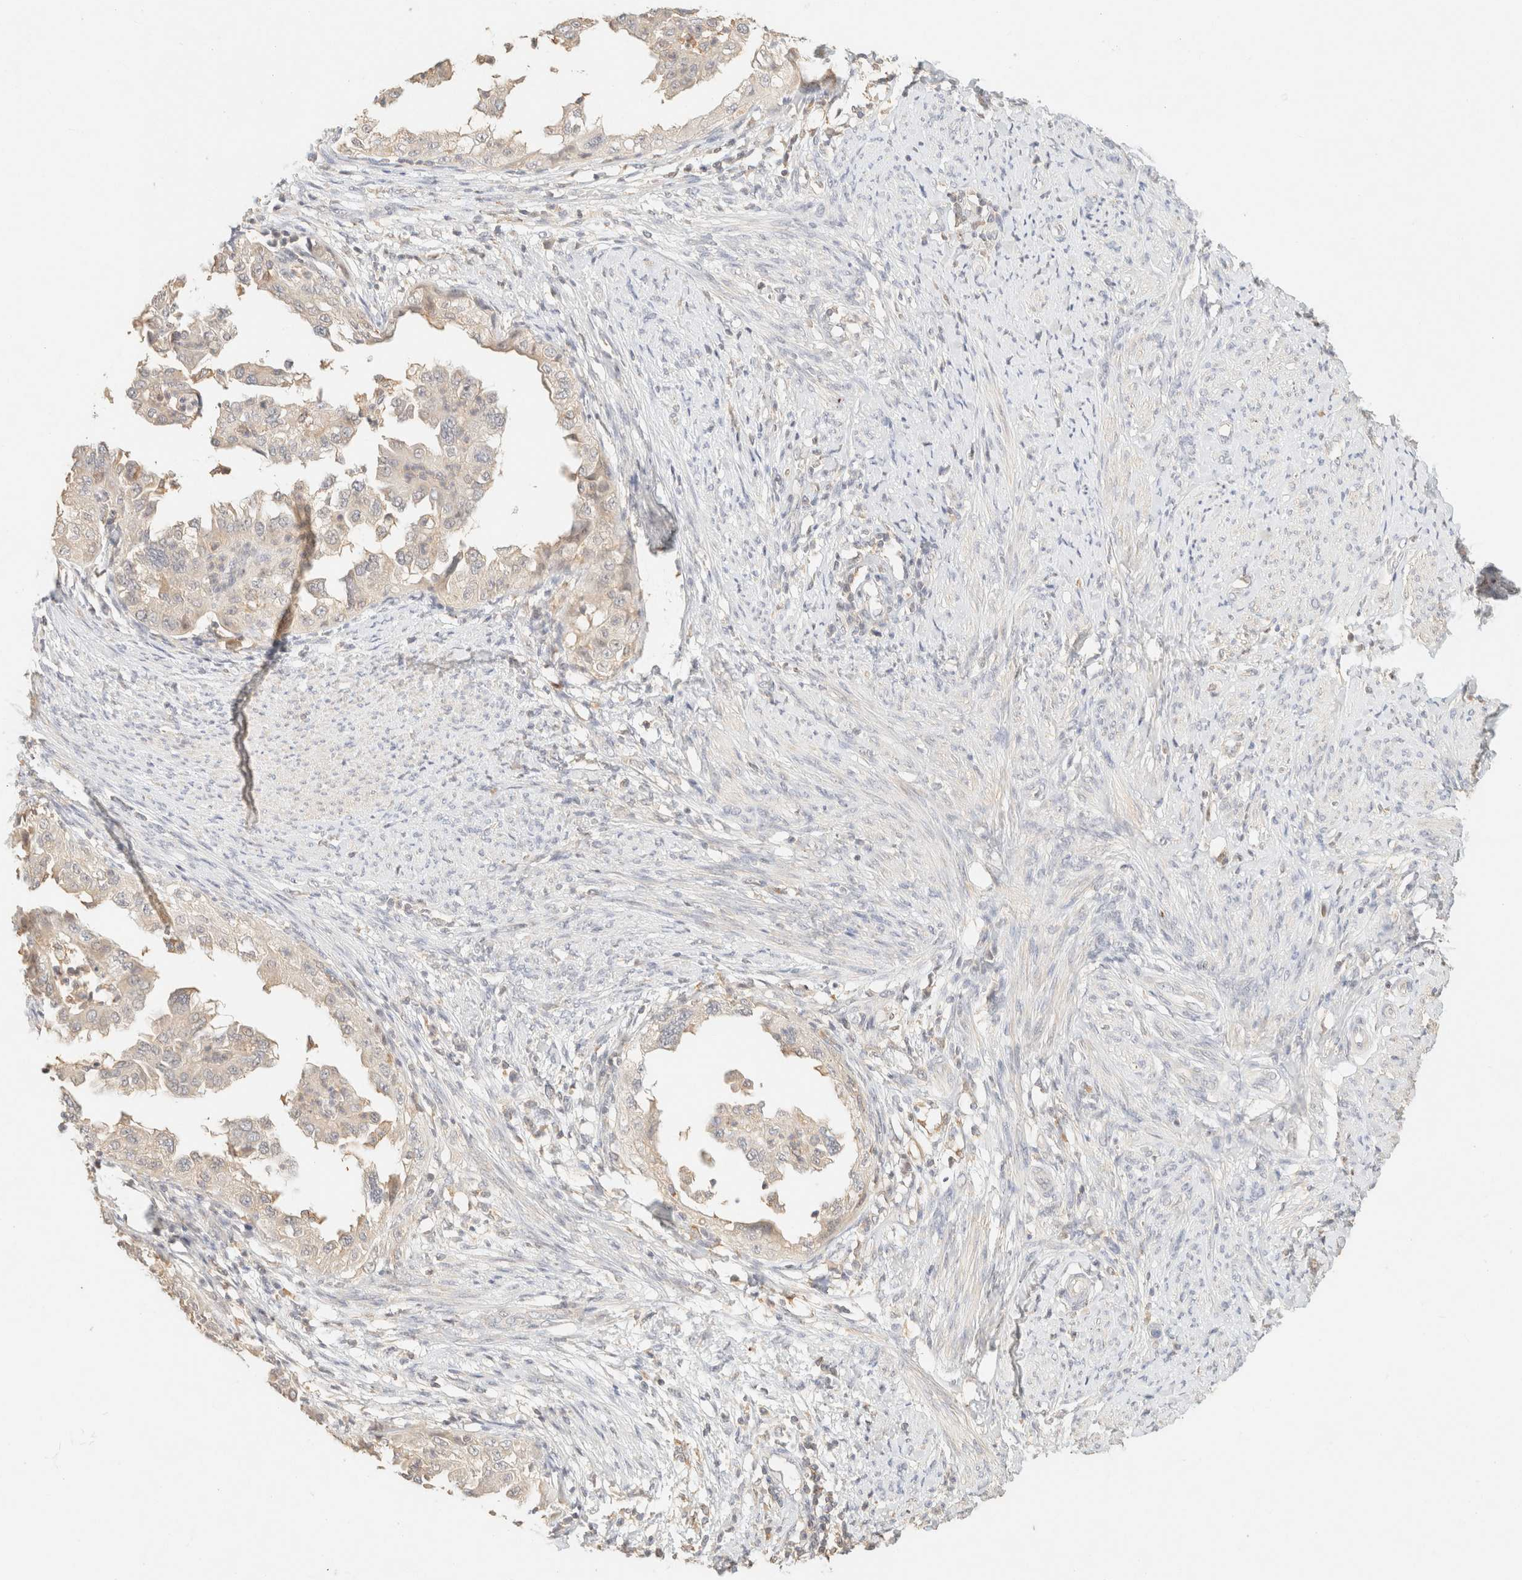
{"staining": {"intensity": "negative", "quantity": "none", "location": "none"}, "tissue": "endometrial cancer", "cell_type": "Tumor cells", "image_type": "cancer", "snomed": [{"axis": "morphology", "description": "Adenocarcinoma, NOS"}, {"axis": "topography", "description": "Endometrium"}], "caption": "Tumor cells are negative for brown protein staining in adenocarcinoma (endometrial).", "gene": "TIMD4", "patient": {"sex": "female", "age": 85}}